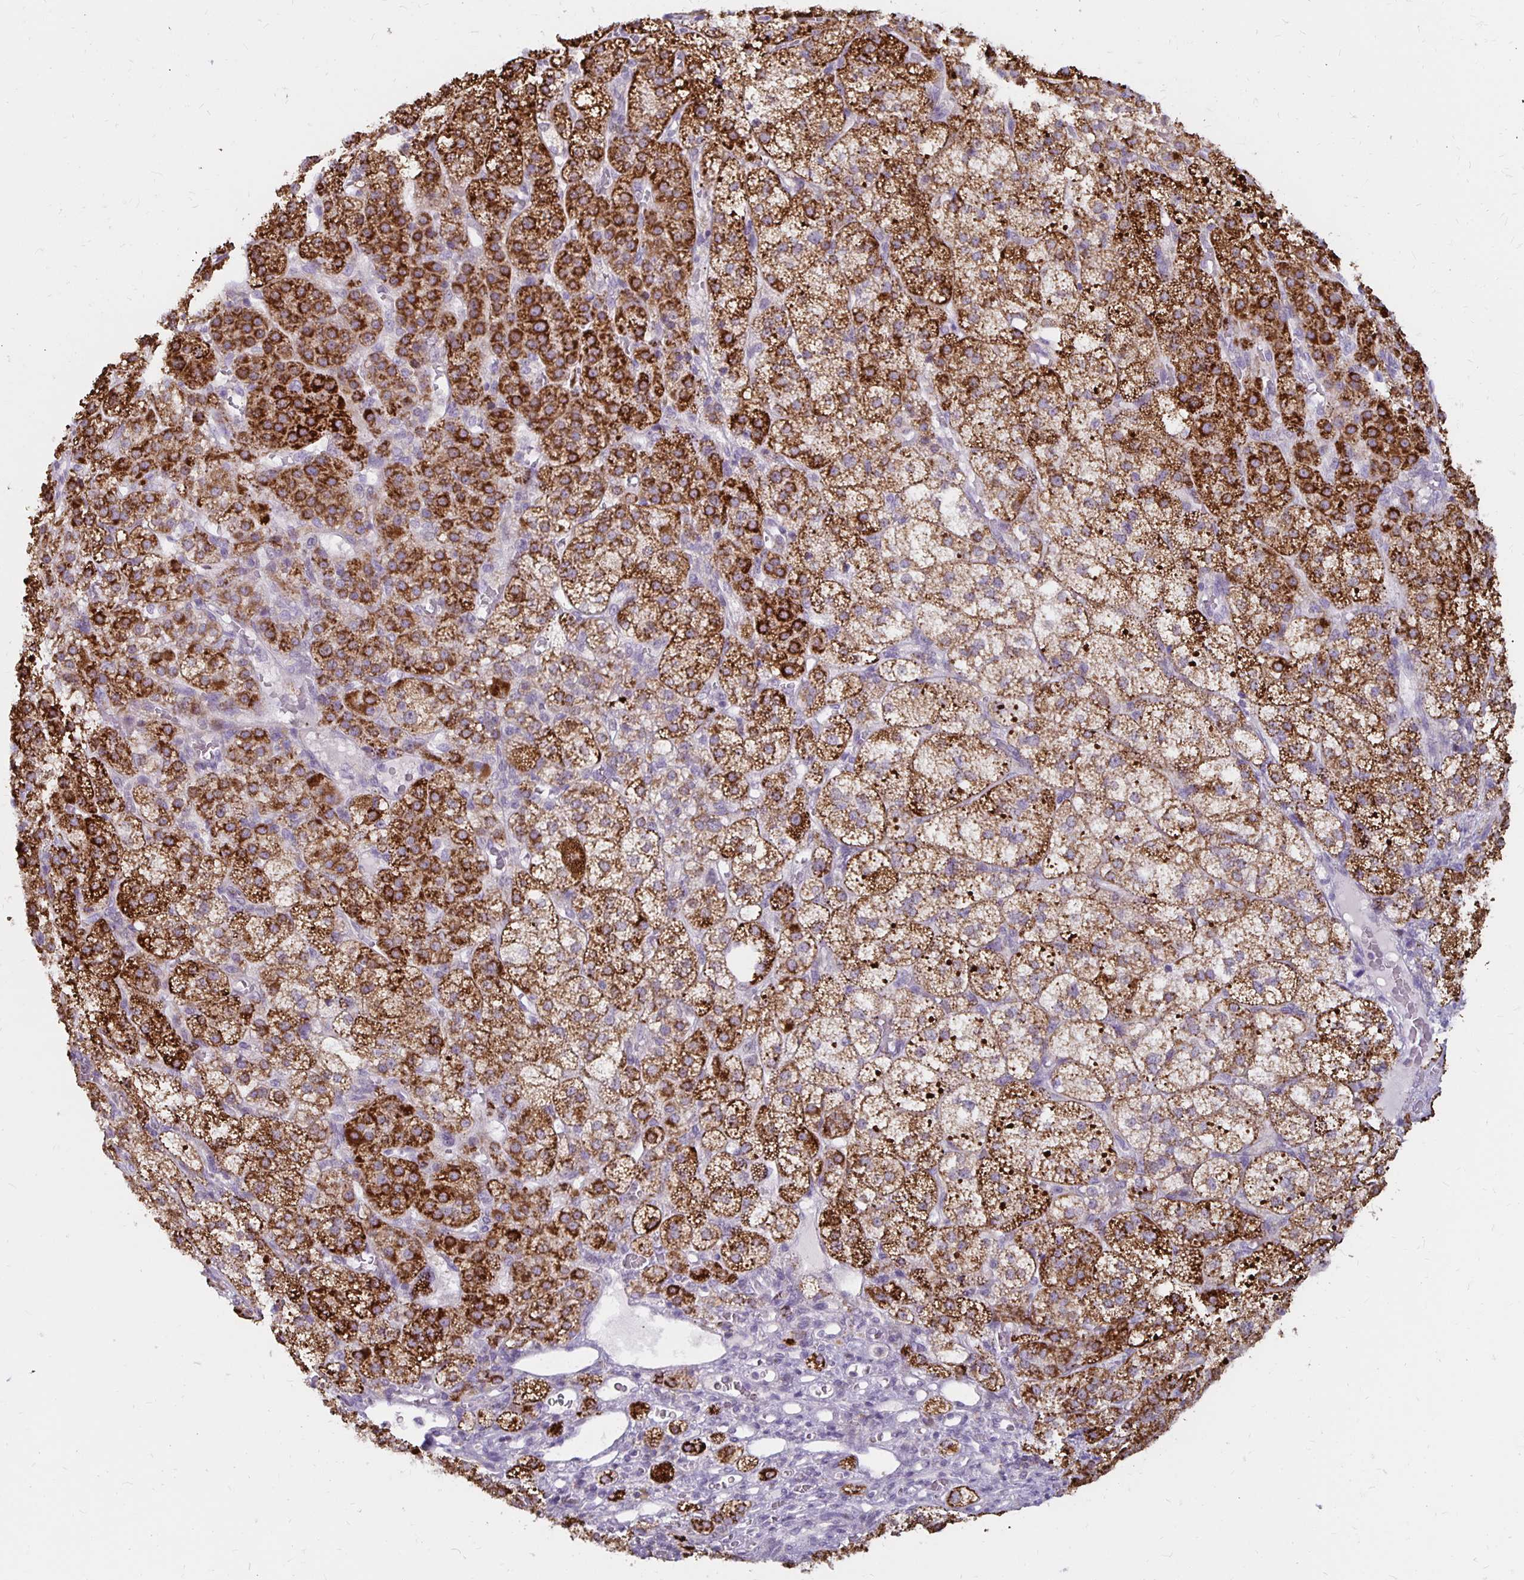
{"staining": {"intensity": "strong", "quantity": ">75%", "location": "cytoplasmic/membranous"}, "tissue": "adrenal gland", "cell_type": "Glandular cells", "image_type": "normal", "snomed": [{"axis": "morphology", "description": "Normal tissue, NOS"}, {"axis": "topography", "description": "Adrenal gland"}], "caption": "Brown immunohistochemical staining in unremarkable adrenal gland displays strong cytoplasmic/membranous staining in approximately >75% of glandular cells.", "gene": "IER3", "patient": {"sex": "female", "age": 60}}